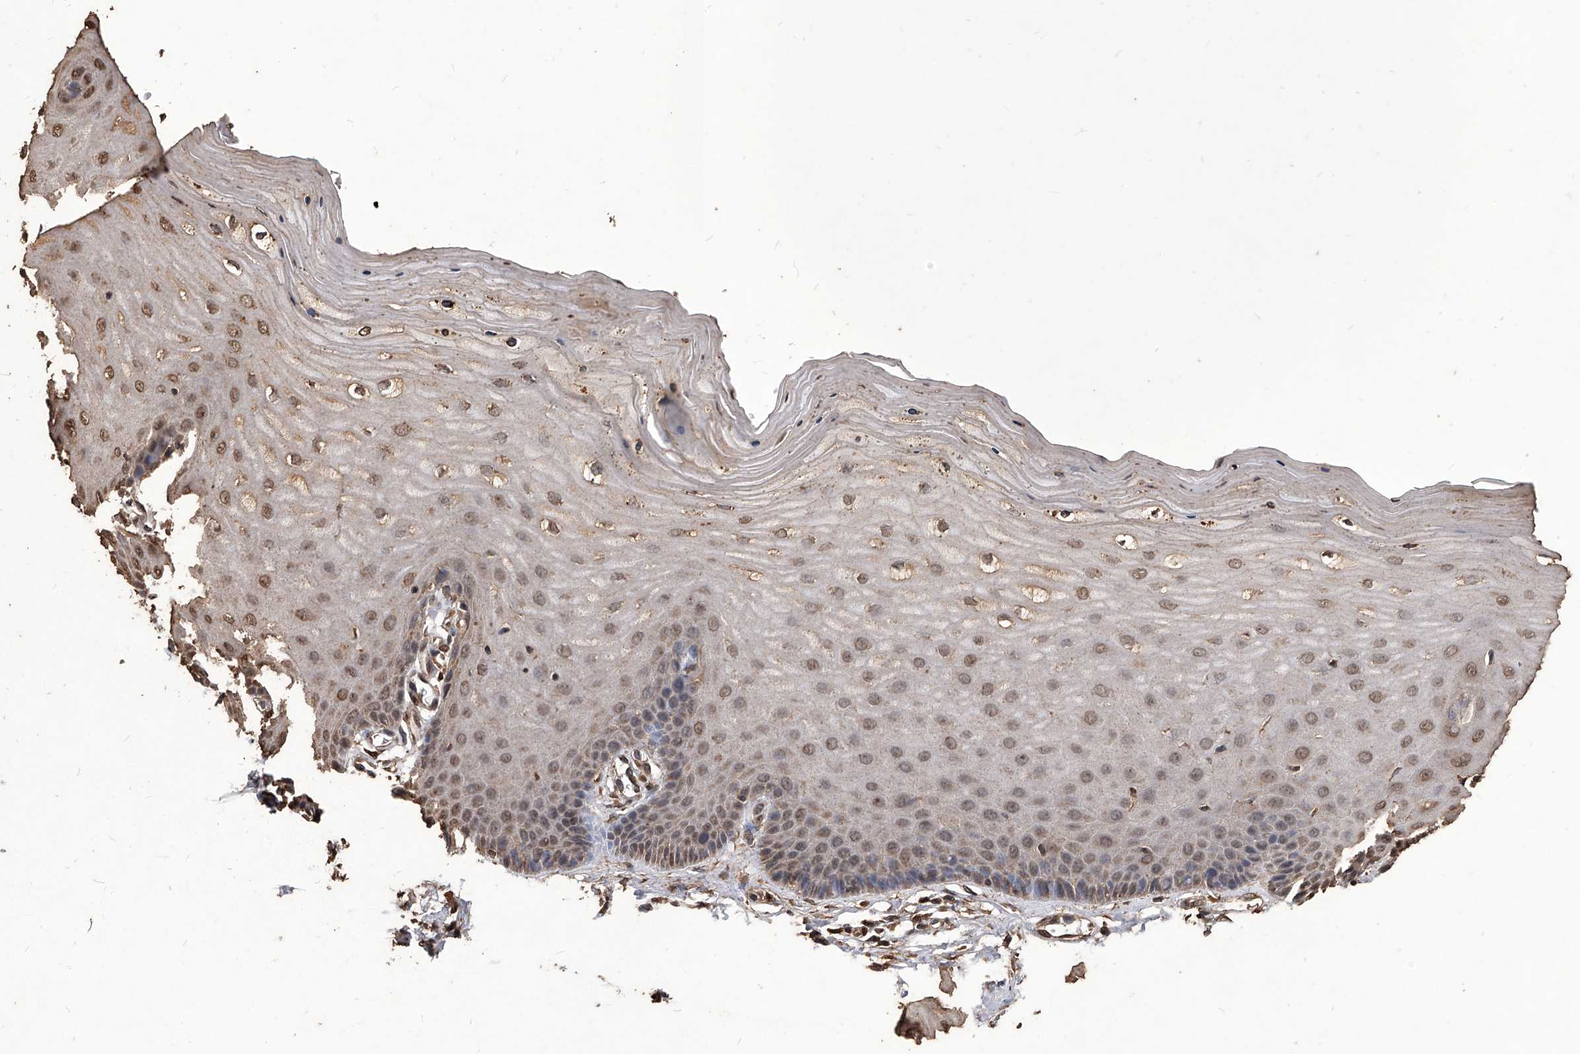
{"staining": {"intensity": "weak", "quantity": "25%-75%", "location": "cytoplasmic/membranous"}, "tissue": "cervix", "cell_type": "Glandular cells", "image_type": "normal", "snomed": [{"axis": "morphology", "description": "Normal tissue, NOS"}, {"axis": "topography", "description": "Cervix"}], "caption": "A low amount of weak cytoplasmic/membranous staining is present in approximately 25%-75% of glandular cells in unremarkable cervix.", "gene": "FBXL4", "patient": {"sex": "female", "age": 55}}